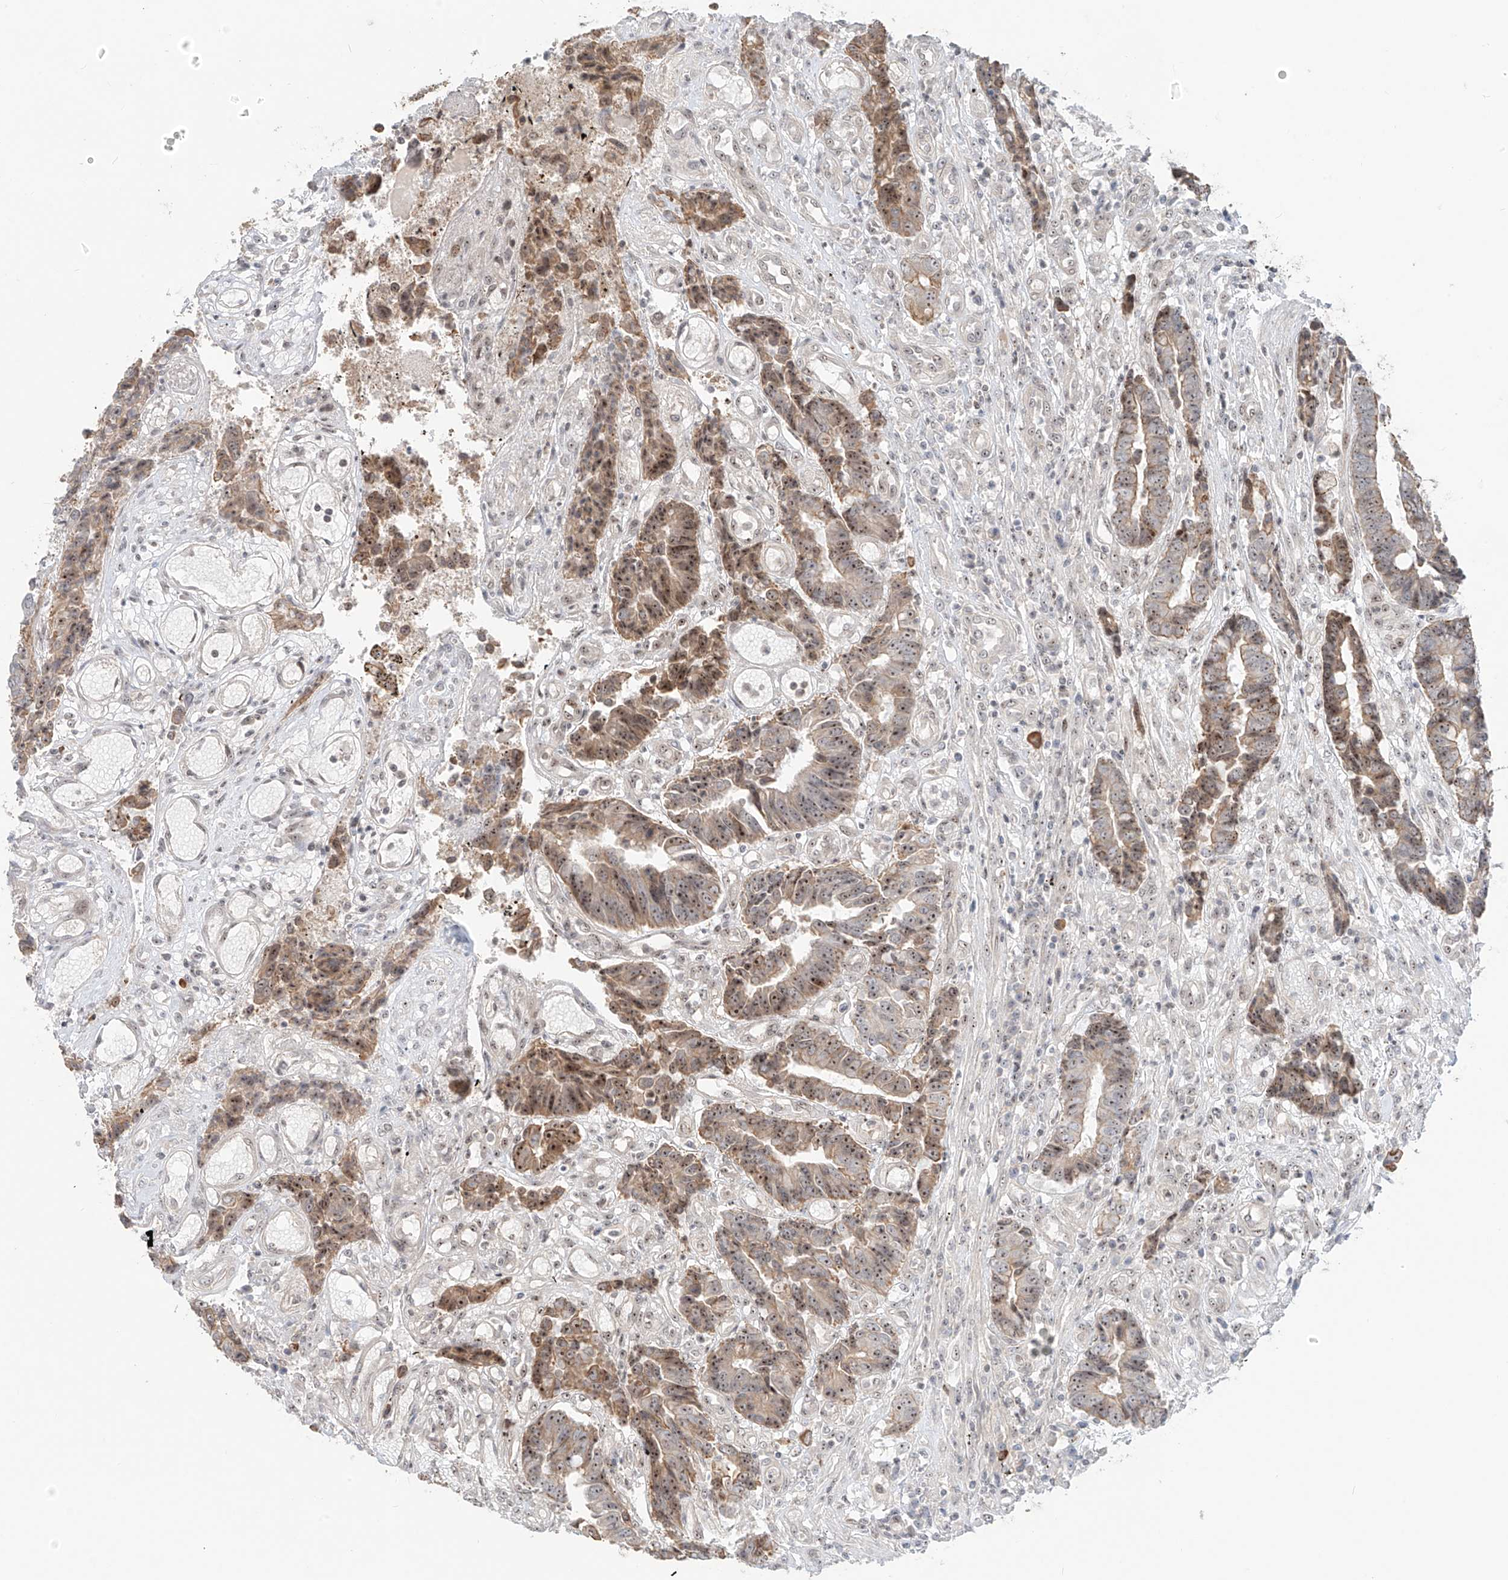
{"staining": {"intensity": "weak", "quantity": "25%-75%", "location": "cytoplasmic/membranous"}, "tissue": "colorectal cancer", "cell_type": "Tumor cells", "image_type": "cancer", "snomed": [{"axis": "morphology", "description": "Adenocarcinoma, NOS"}, {"axis": "topography", "description": "Rectum"}], "caption": "High-power microscopy captured an immunohistochemistry micrograph of colorectal adenocarcinoma, revealing weak cytoplasmic/membranous staining in about 25%-75% of tumor cells.", "gene": "ZNF512", "patient": {"sex": "male", "age": 84}}